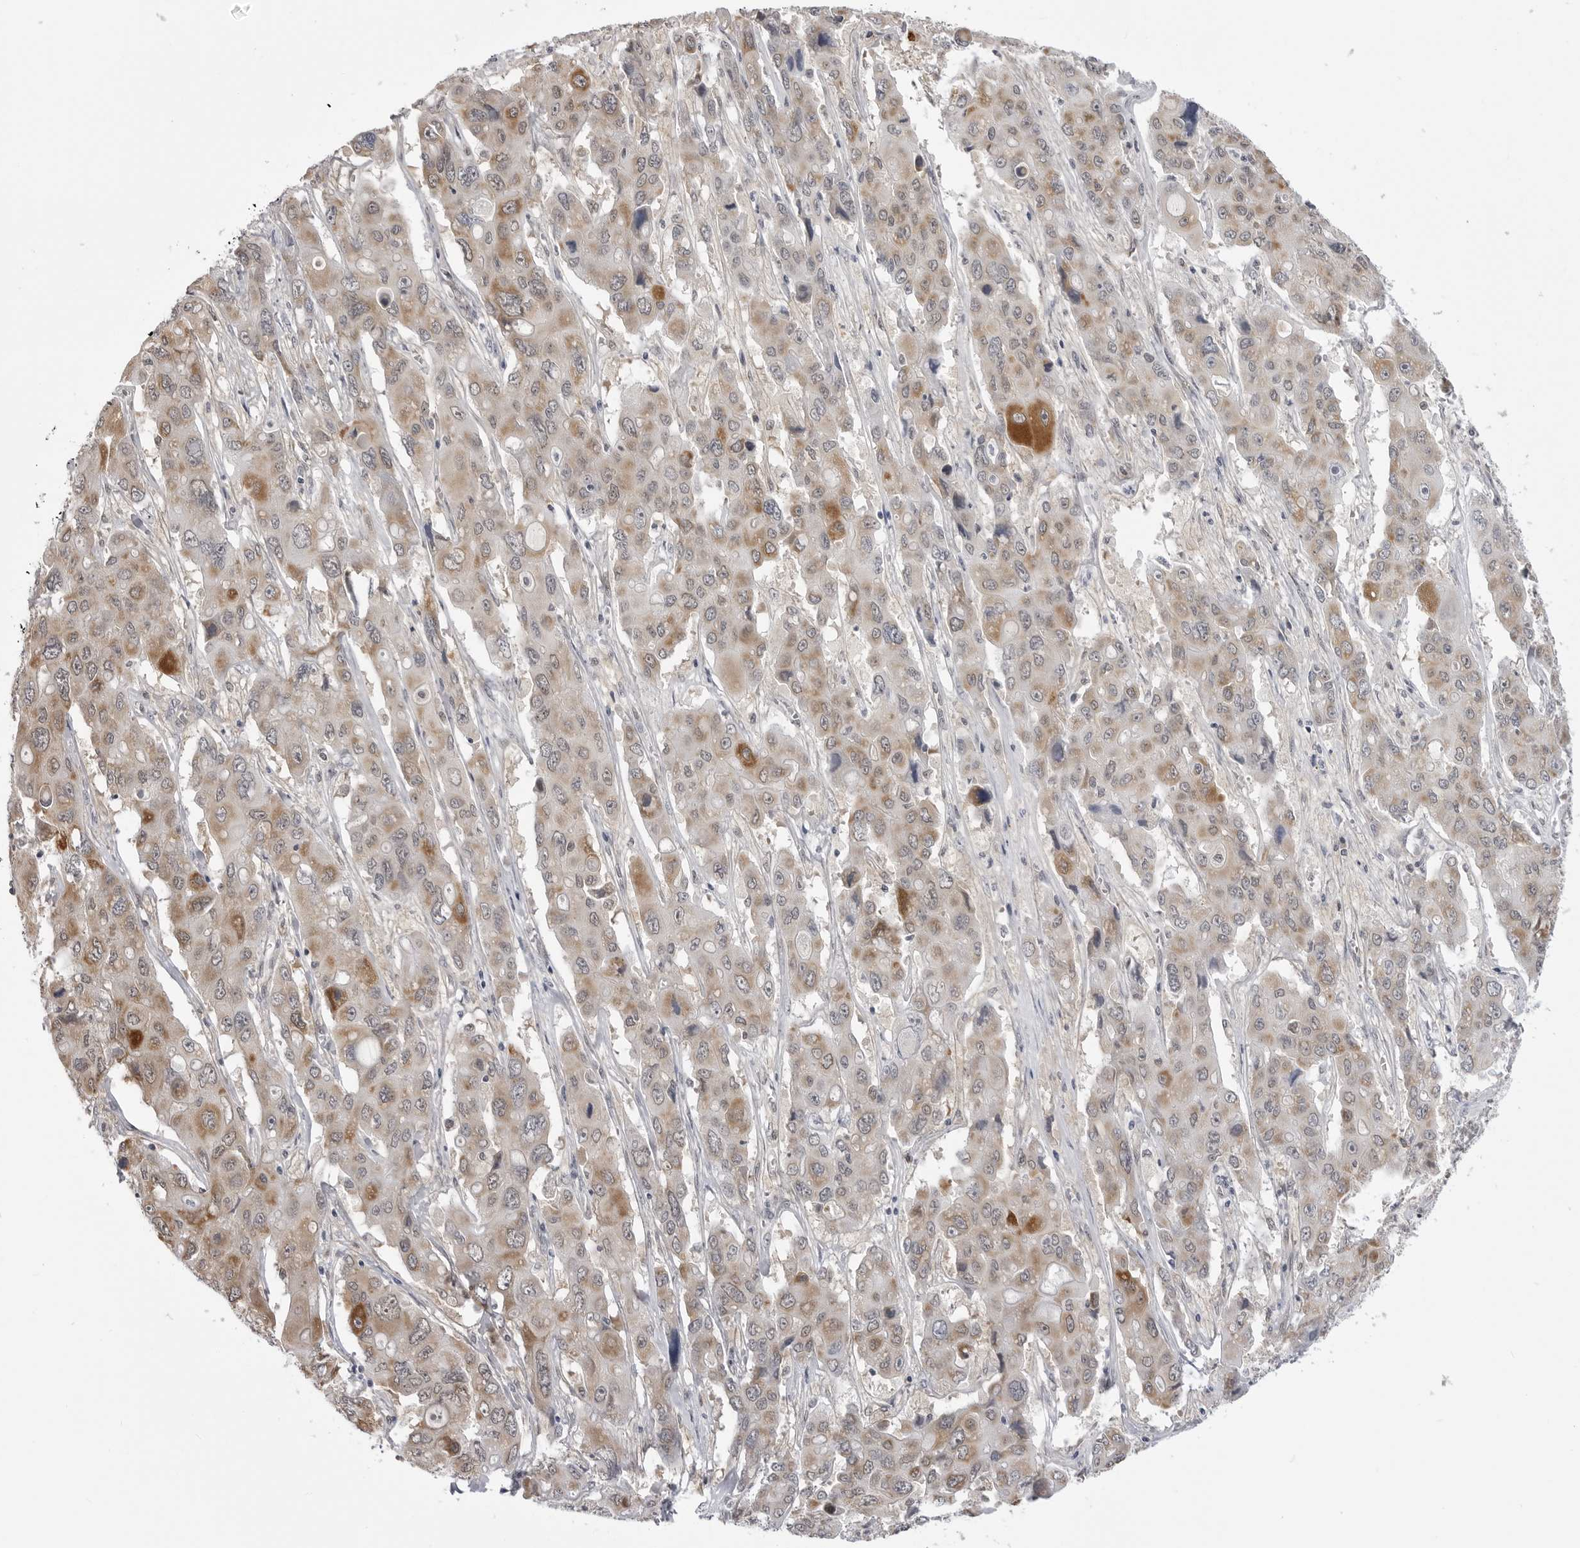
{"staining": {"intensity": "moderate", "quantity": "25%-75%", "location": "cytoplasmic/membranous"}, "tissue": "liver cancer", "cell_type": "Tumor cells", "image_type": "cancer", "snomed": [{"axis": "morphology", "description": "Cholangiocarcinoma"}, {"axis": "topography", "description": "Liver"}], "caption": "Immunohistochemistry image of human liver cholangiocarcinoma stained for a protein (brown), which reveals medium levels of moderate cytoplasmic/membranous staining in about 25%-75% of tumor cells.", "gene": "FH", "patient": {"sex": "male", "age": 67}}